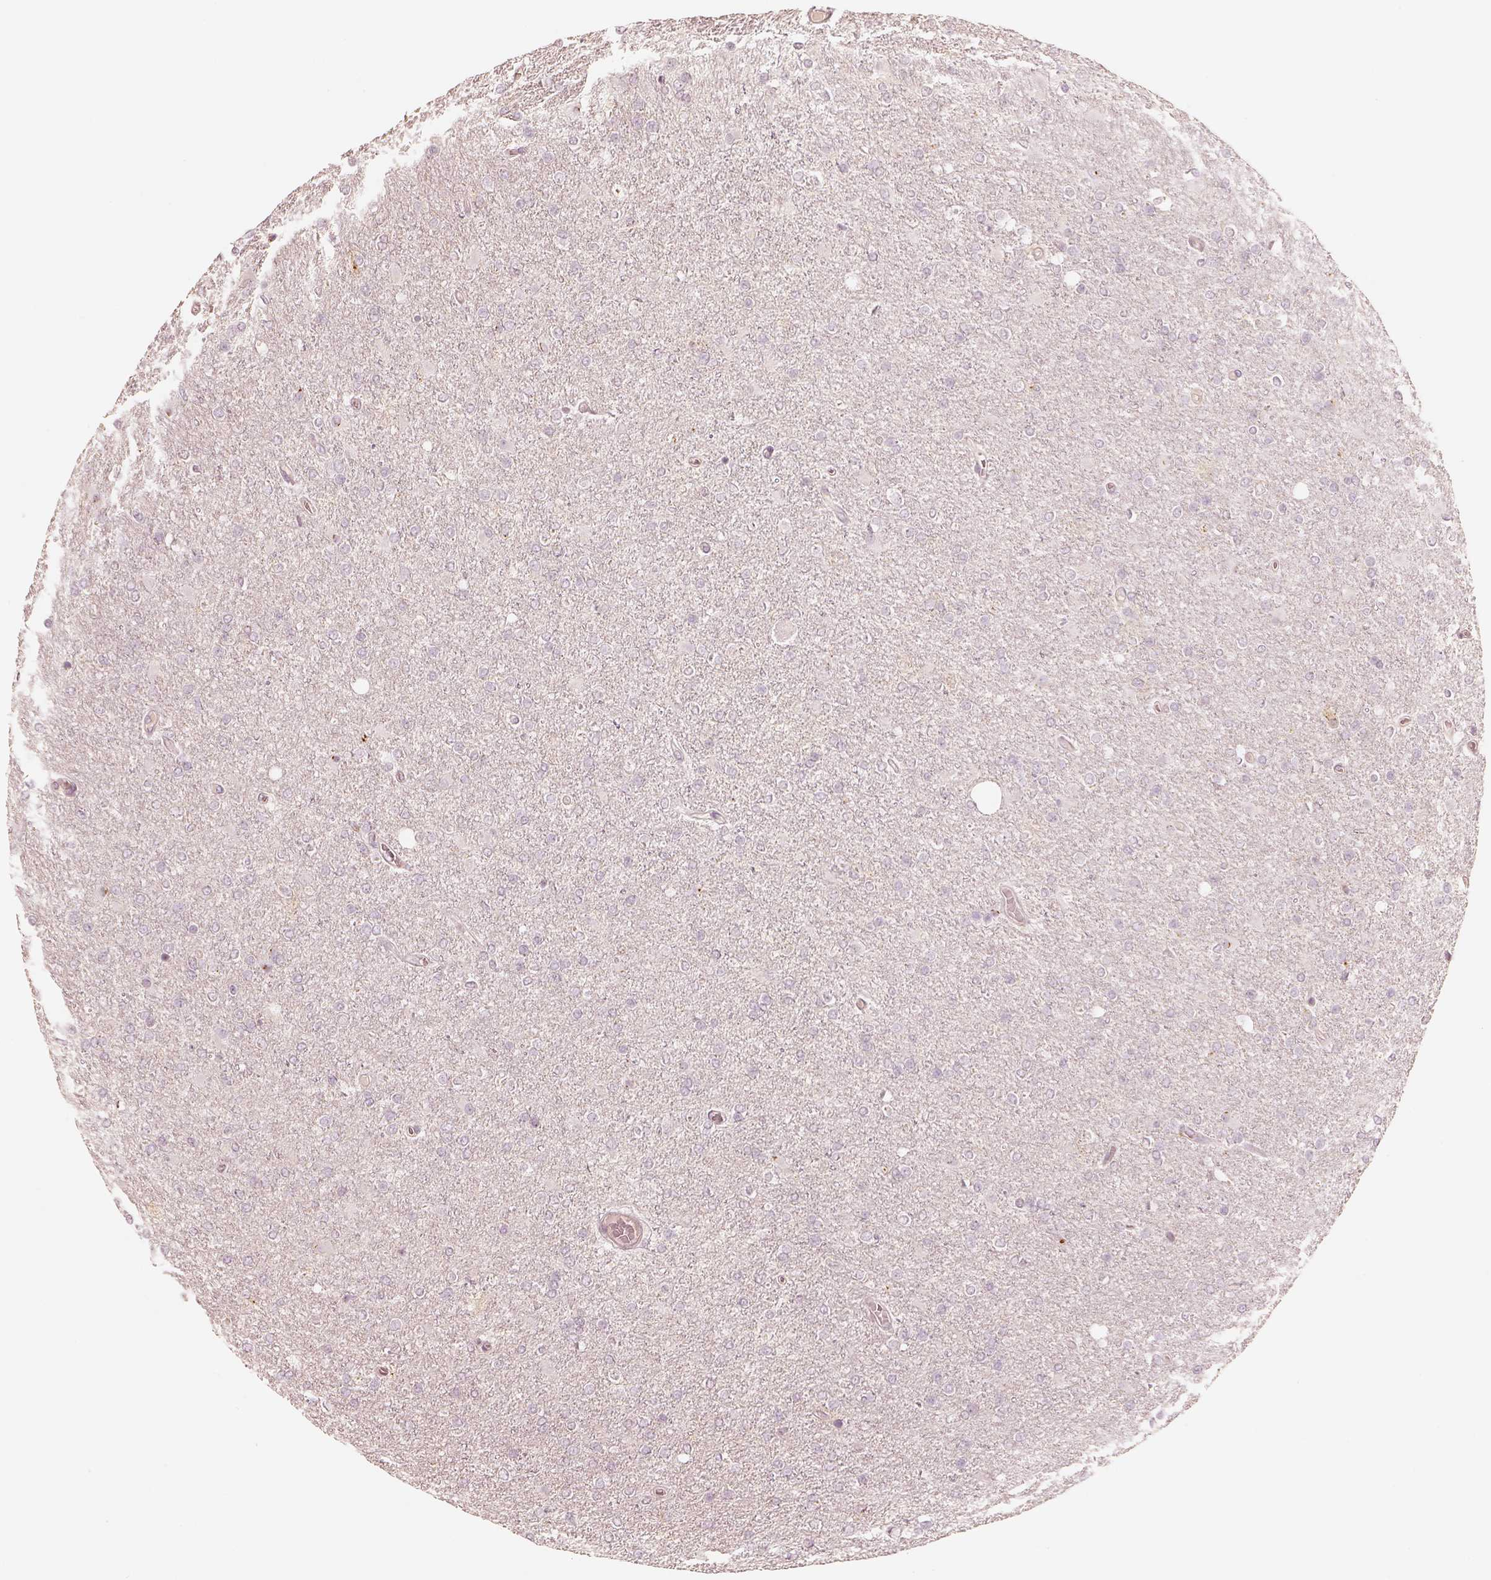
{"staining": {"intensity": "negative", "quantity": "none", "location": "none"}, "tissue": "glioma", "cell_type": "Tumor cells", "image_type": "cancer", "snomed": [{"axis": "morphology", "description": "Glioma, malignant, High grade"}, {"axis": "topography", "description": "Cerebral cortex"}], "caption": "Immunohistochemistry micrograph of human glioma stained for a protein (brown), which shows no expression in tumor cells.", "gene": "GORASP2", "patient": {"sex": "male", "age": 70}}